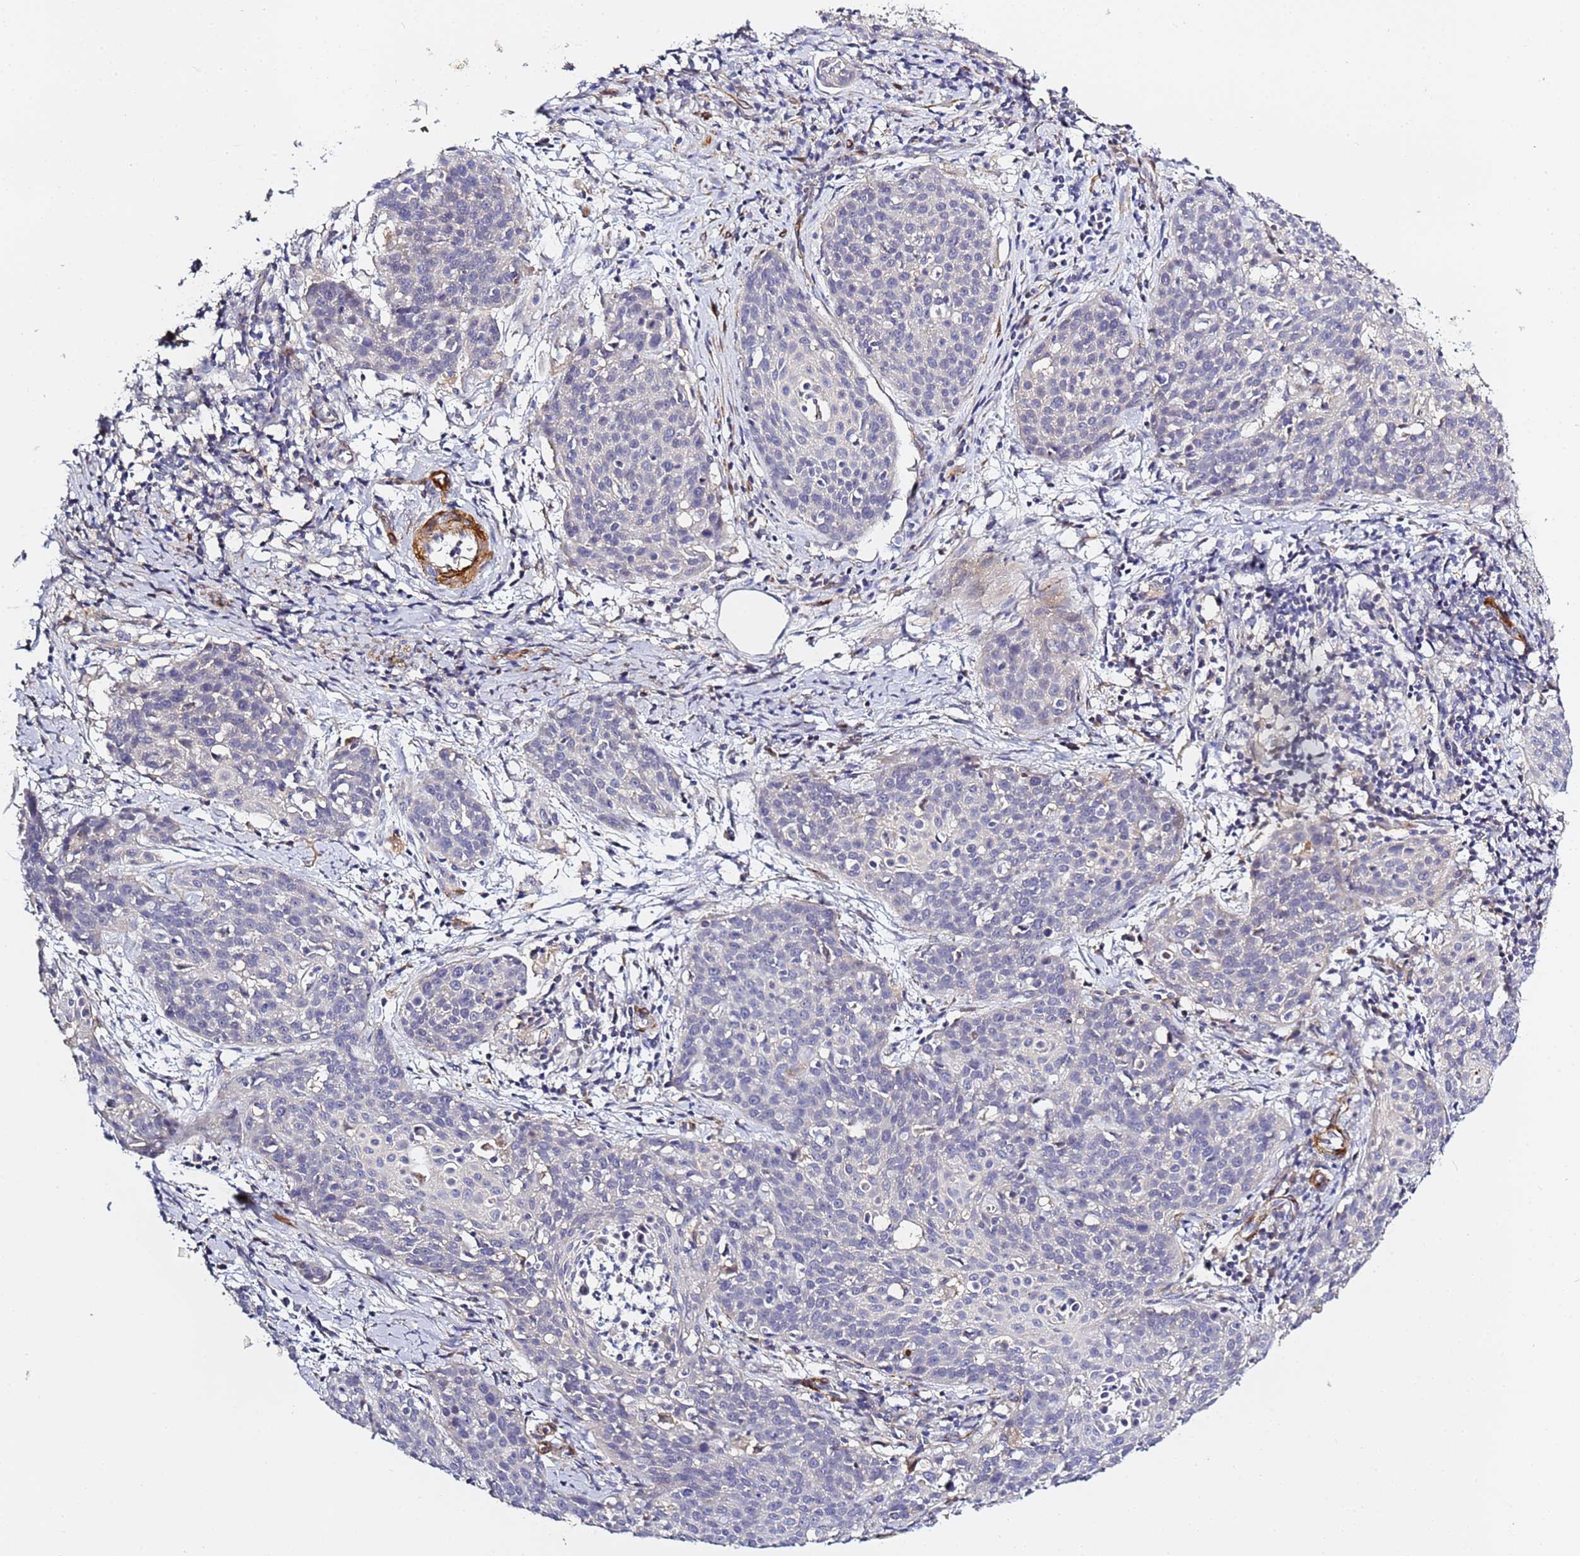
{"staining": {"intensity": "negative", "quantity": "none", "location": "none"}, "tissue": "cervical cancer", "cell_type": "Tumor cells", "image_type": "cancer", "snomed": [{"axis": "morphology", "description": "Squamous cell carcinoma, NOS"}, {"axis": "topography", "description": "Cervix"}], "caption": "Cervical squamous cell carcinoma stained for a protein using immunohistochemistry (IHC) demonstrates no expression tumor cells.", "gene": "CFH", "patient": {"sex": "female", "age": 38}}